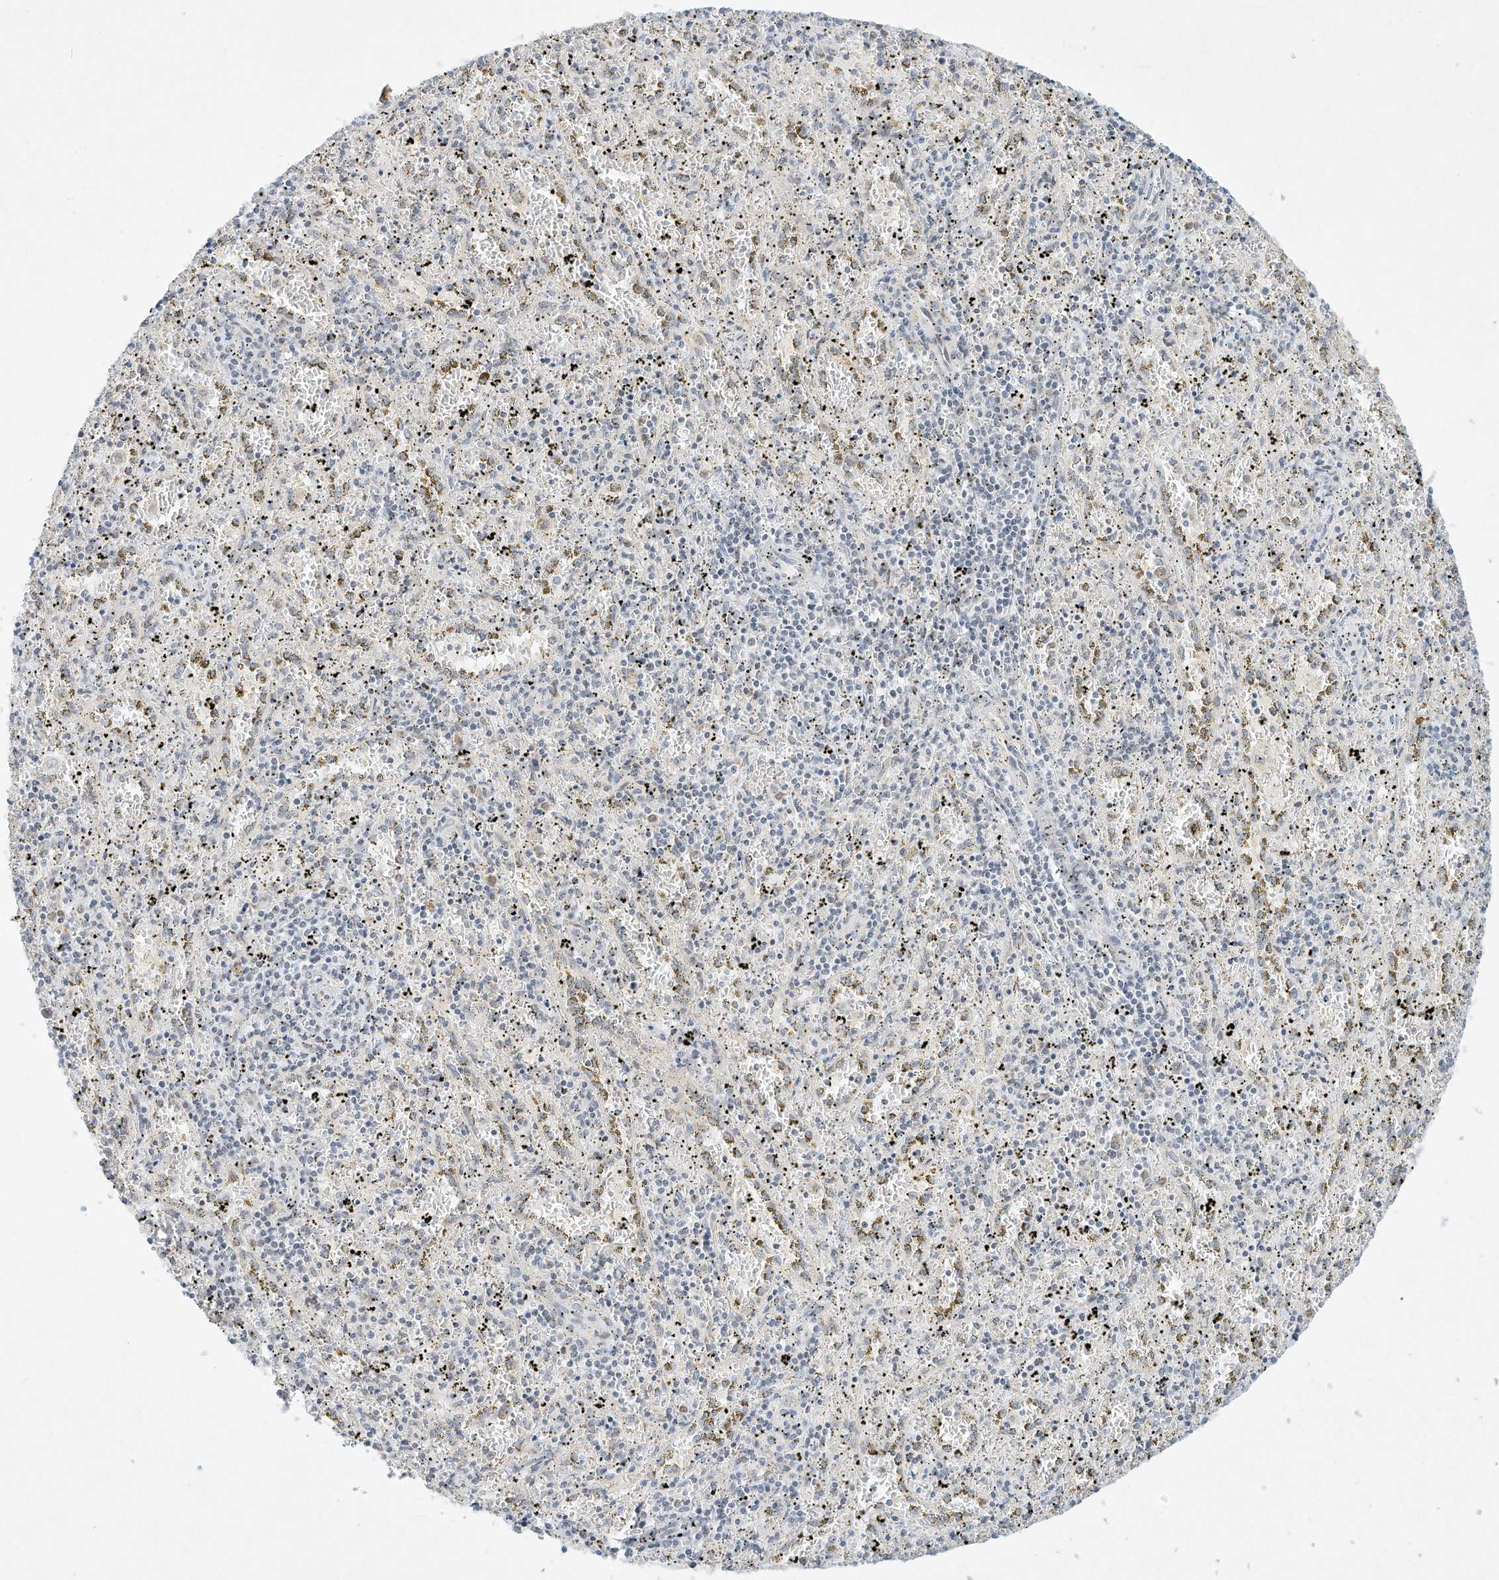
{"staining": {"intensity": "negative", "quantity": "none", "location": "none"}, "tissue": "spleen", "cell_type": "Cells in red pulp", "image_type": "normal", "snomed": [{"axis": "morphology", "description": "Normal tissue, NOS"}, {"axis": "topography", "description": "Spleen"}], "caption": "Cells in red pulp show no significant protein expression in unremarkable spleen.", "gene": "PAK6", "patient": {"sex": "male", "age": 11}}